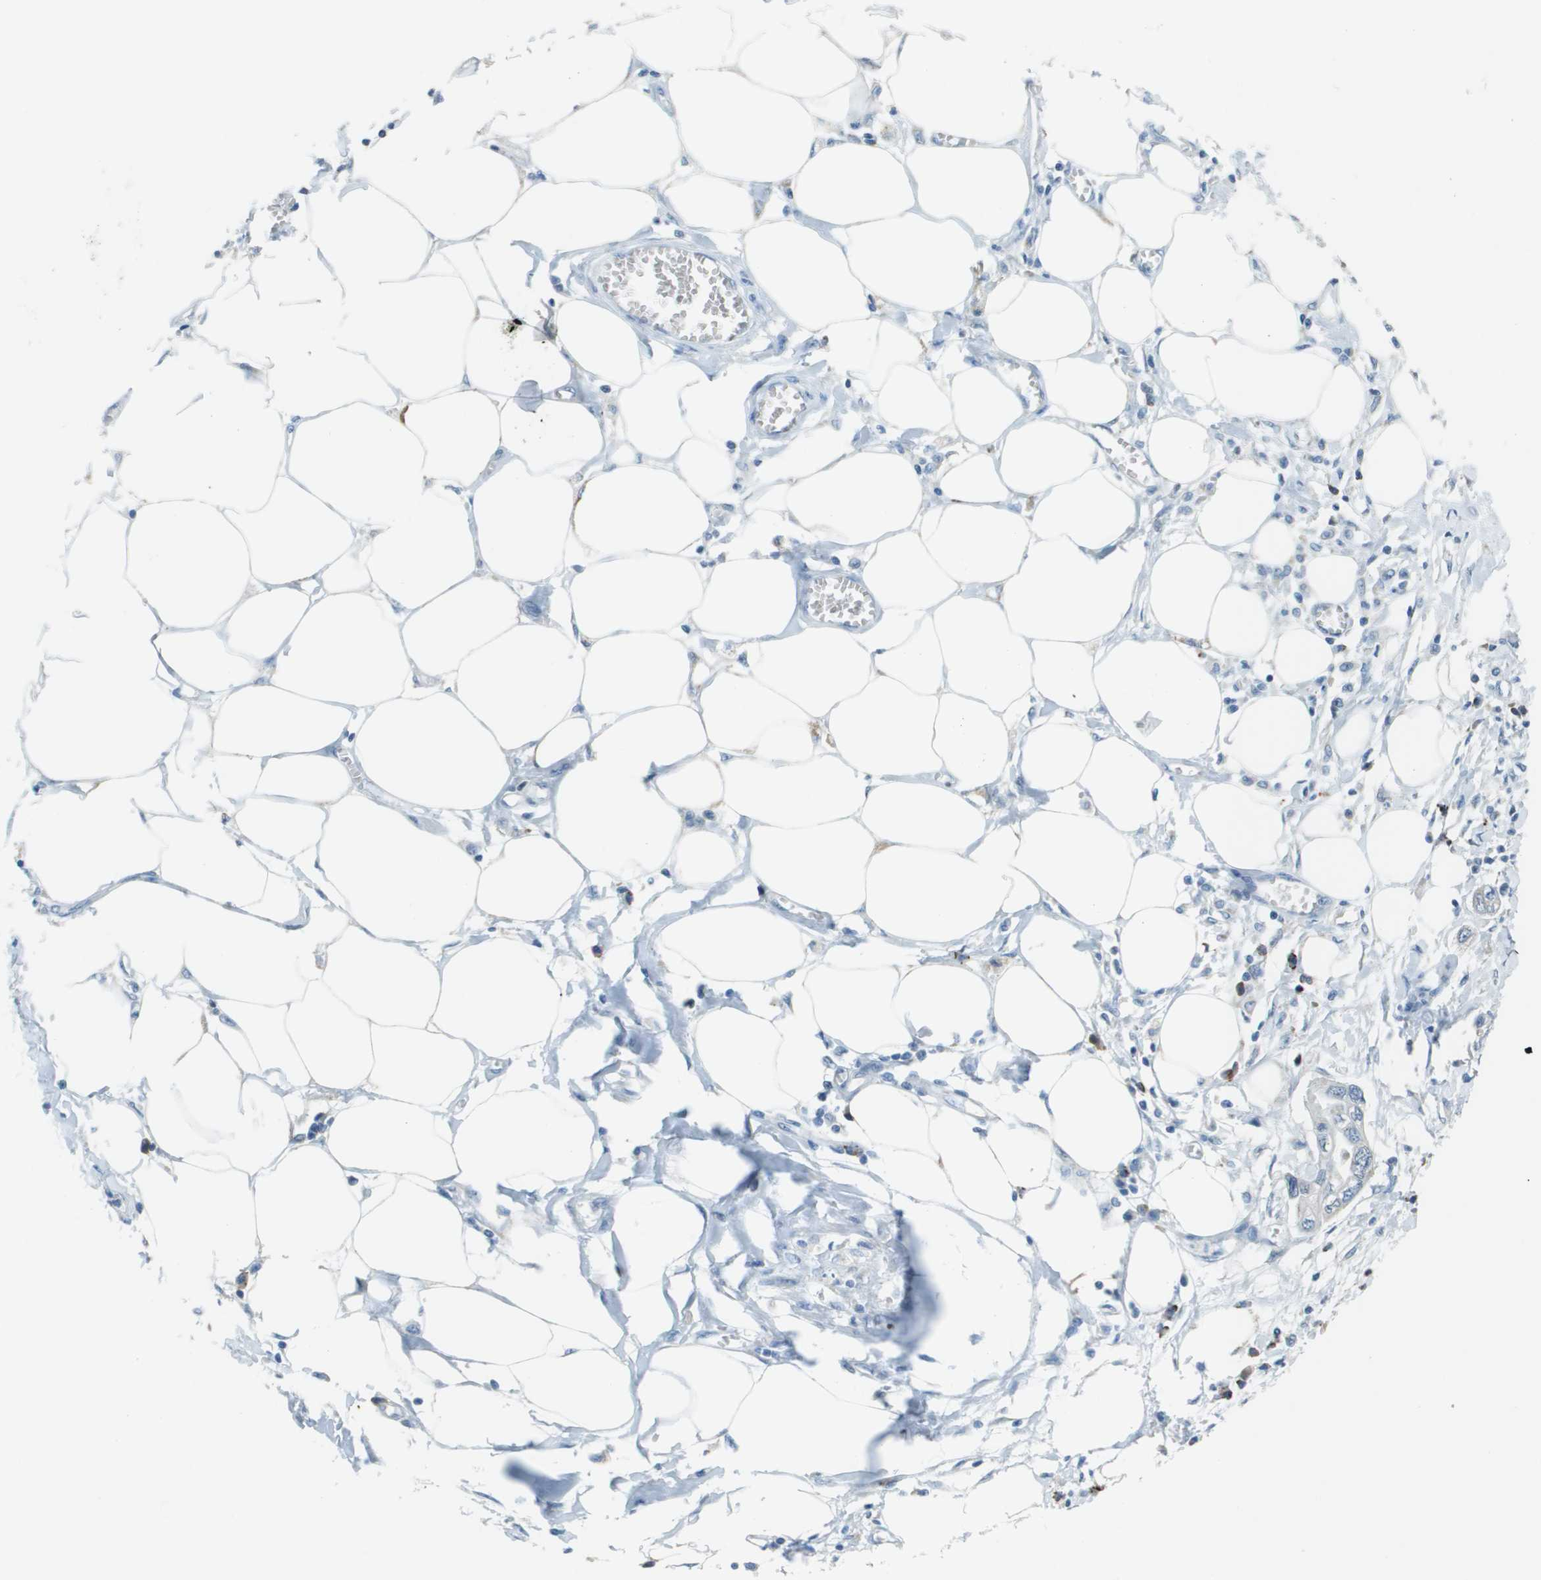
{"staining": {"intensity": "negative", "quantity": "none", "location": "none"}, "tissue": "pancreatic cancer", "cell_type": "Tumor cells", "image_type": "cancer", "snomed": [{"axis": "morphology", "description": "Adenocarcinoma, NOS"}, {"axis": "topography", "description": "Pancreas"}], "caption": "This is a photomicrograph of immunohistochemistry staining of pancreatic cancer, which shows no positivity in tumor cells.", "gene": "SDC1", "patient": {"sex": "male", "age": 56}}